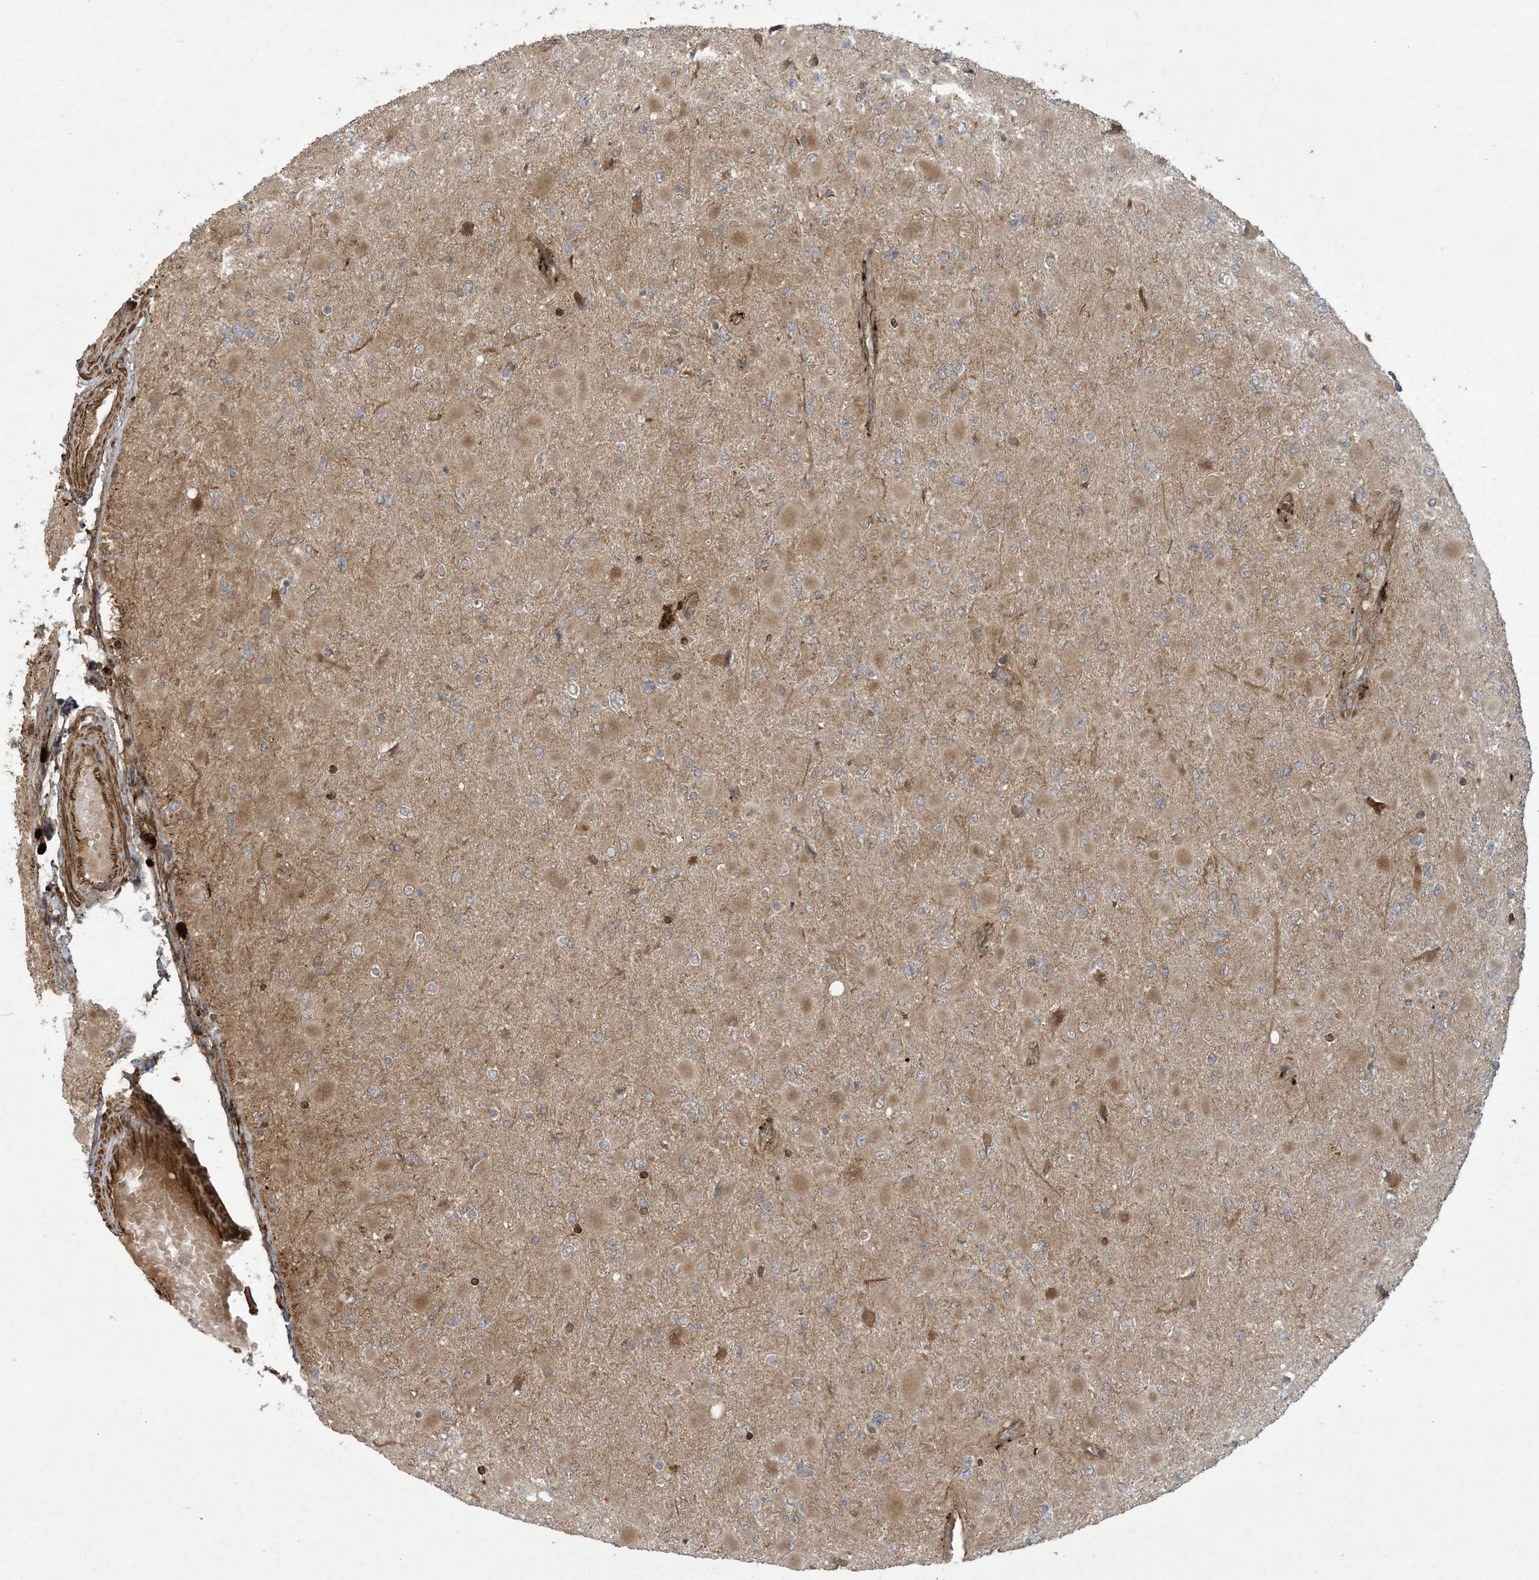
{"staining": {"intensity": "moderate", "quantity": "25%-75%", "location": "cytoplasmic/membranous"}, "tissue": "glioma", "cell_type": "Tumor cells", "image_type": "cancer", "snomed": [{"axis": "morphology", "description": "Glioma, malignant, High grade"}, {"axis": "topography", "description": "Cerebral cortex"}], "caption": "Immunohistochemical staining of human glioma exhibits moderate cytoplasmic/membranous protein expression in about 25%-75% of tumor cells.", "gene": "DDIT4", "patient": {"sex": "female", "age": 36}}